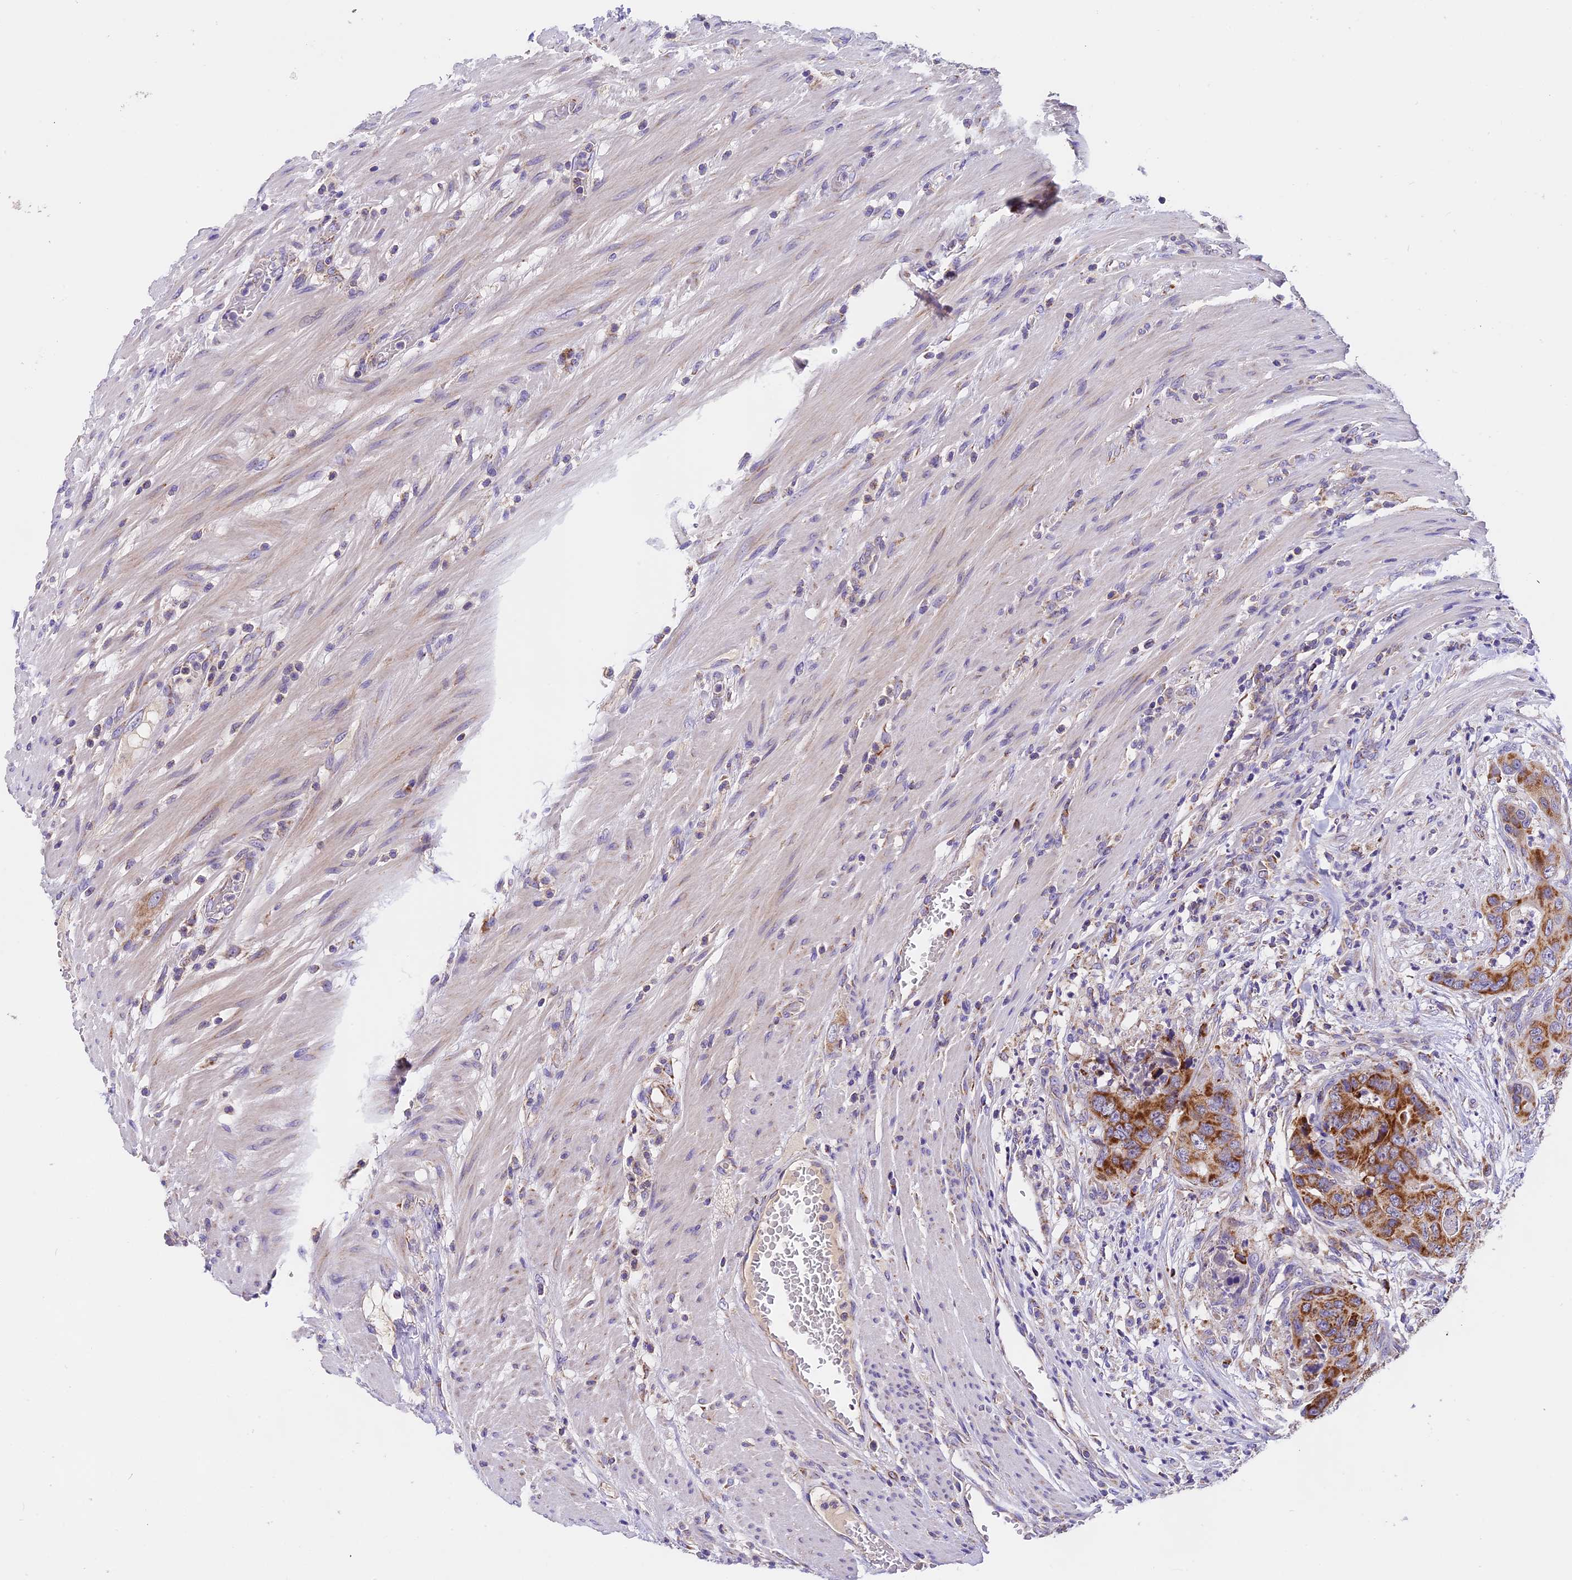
{"staining": {"intensity": "strong", "quantity": ">75%", "location": "cytoplasmic/membranous"}, "tissue": "colorectal cancer", "cell_type": "Tumor cells", "image_type": "cancer", "snomed": [{"axis": "morphology", "description": "Adenocarcinoma, NOS"}, {"axis": "topography", "description": "Colon"}], "caption": "About >75% of tumor cells in colorectal cancer (adenocarcinoma) reveal strong cytoplasmic/membranous protein expression as visualized by brown immunohistochemical staining.", "gene": "MGME1", "patient": {"sex": "male", "age": 84}}